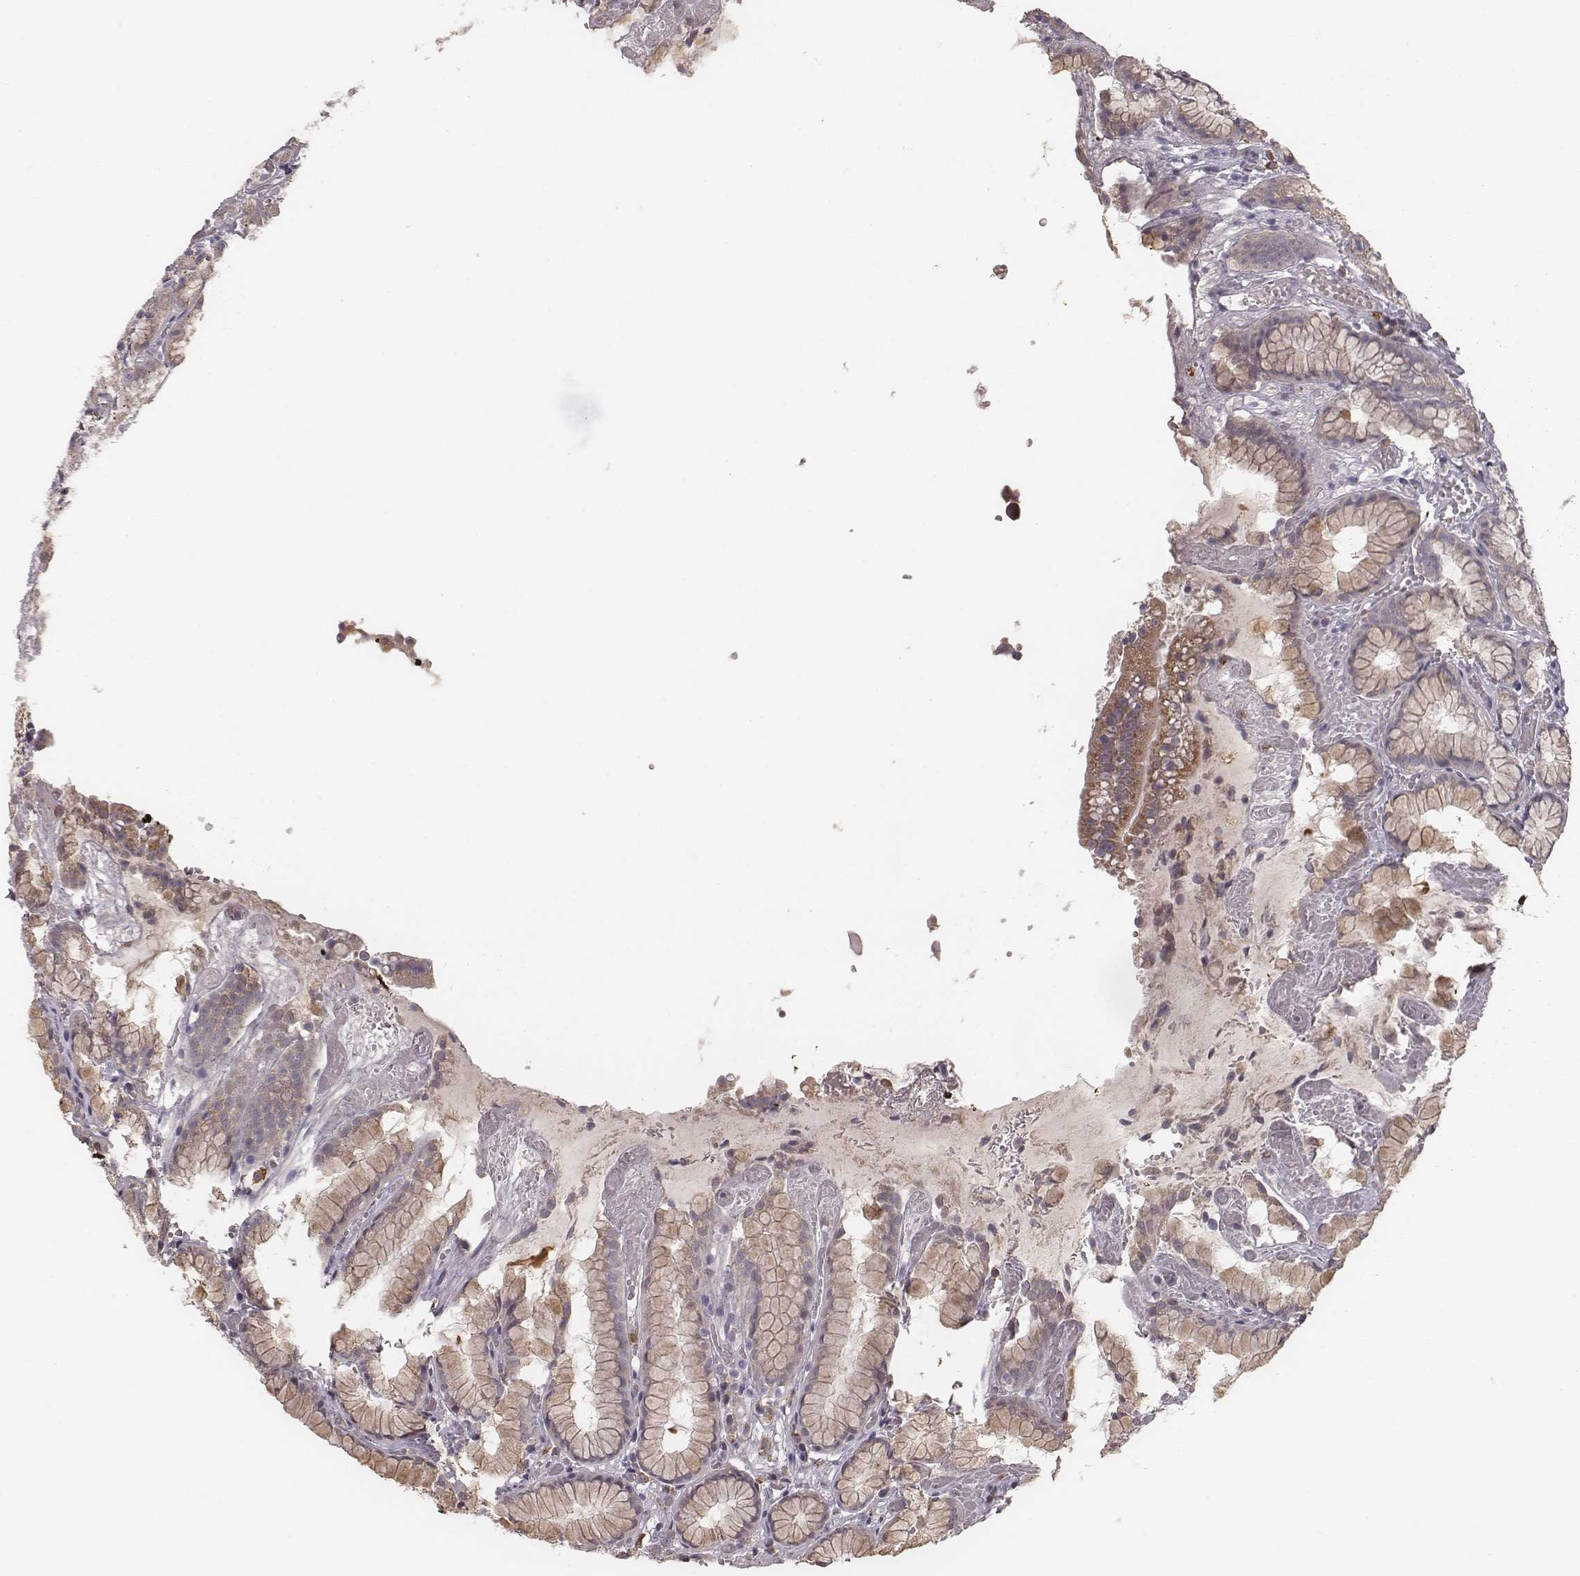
{"staining": {"intensity": "weak", "quantity": "25%-75%", "location": "cytoplasmic/membranous"}, "tissue": "stomach", "cell_type": "Glandular cells", "image_type": "normal", "snomed": [{"axis": "morphology", "description": "Normal tissue, NOS"}, {"axis": "topography", "description": "Stomach"}], "caption": "Protein expression analysis of unremarkable human stomach reveals weak cytoplasmic/membranous expression in approximately 25%-75% of glandular cells. The protein of interest is shown in brown color, while the nuclei are stained blue.", "gene": "P2RX5", "patient": {"sex": "male", "age": 70}}